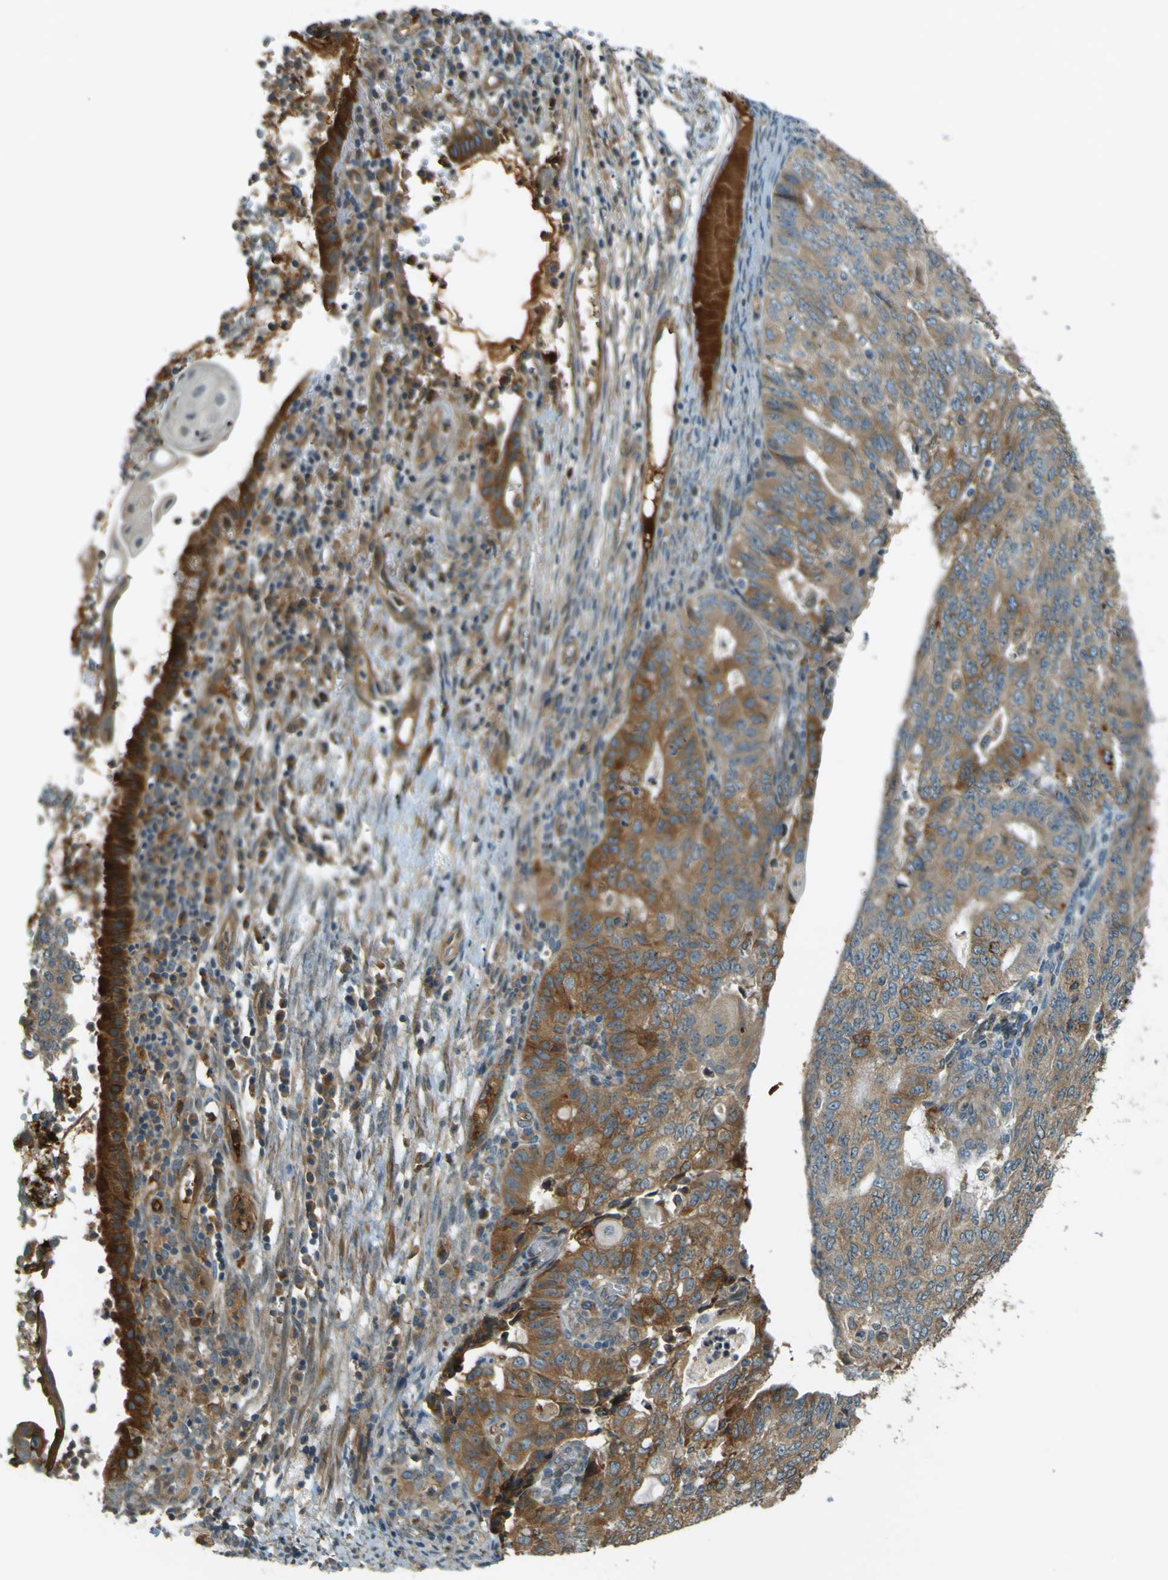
{"staining": {"intensity": "moderate", "quantity": ">75%", "location": "cytoplasmic/membranous"}, "tissue": "endometrial cancer", "cell_type": "Tumor cells", "image_type": "cancer", "snomed": [{"axis": "morphology", "description": "Adenocarcinoma, NOS"}, {"axis": "topography", "description": "Endometrium"}], "caption": "This is a photomicrograph of IHC staining of endometrial cancer, which shows moderate positivity in the cytoplasmic/membranous of tumor cells.", "gene": "LPCAT1", "patient": {"sex": "female", "age": 32}}